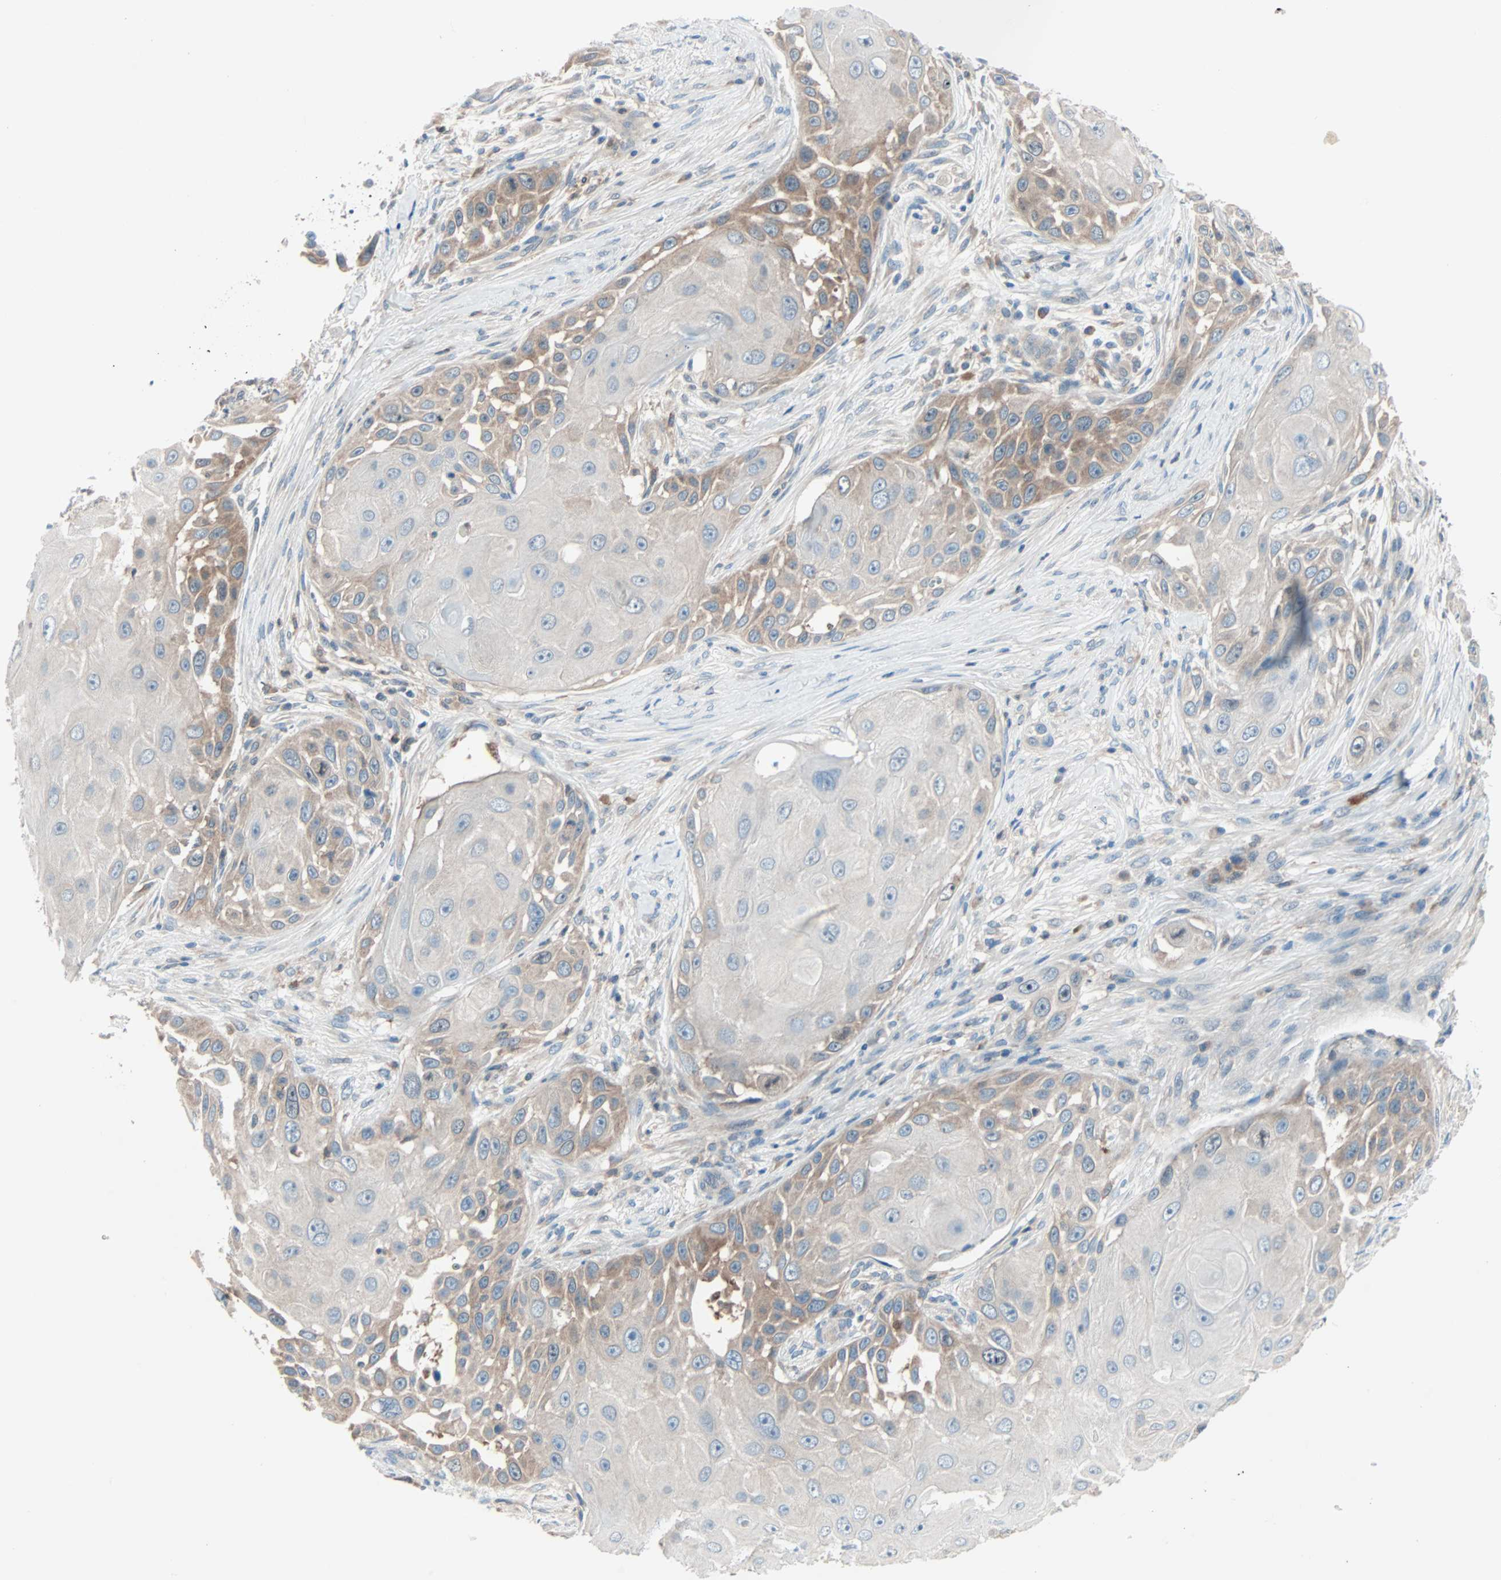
{"staining": {"intensity": "moderate", "quantity": "25%-75%", "location": "cytoplasmic/membranous"}, "tissue": "skin cancer", "cell_type": "Tumor cells", "image_type": "cancer", "snomed": [{"axis": "morphology", "description": "Squamous cell carcinoma, NOS"}, {"axis": "topography", "description": "Skin"}], "caption": "Human skin cancer (squamous cell carcinoma) stained for a protein (brown) reveals moderate cytoplasmic/membranous positive staining in approximately 25%-75% of tumor cells.", "gene": "SMIM8", "patient": {"sex": "female", "age": 44}}